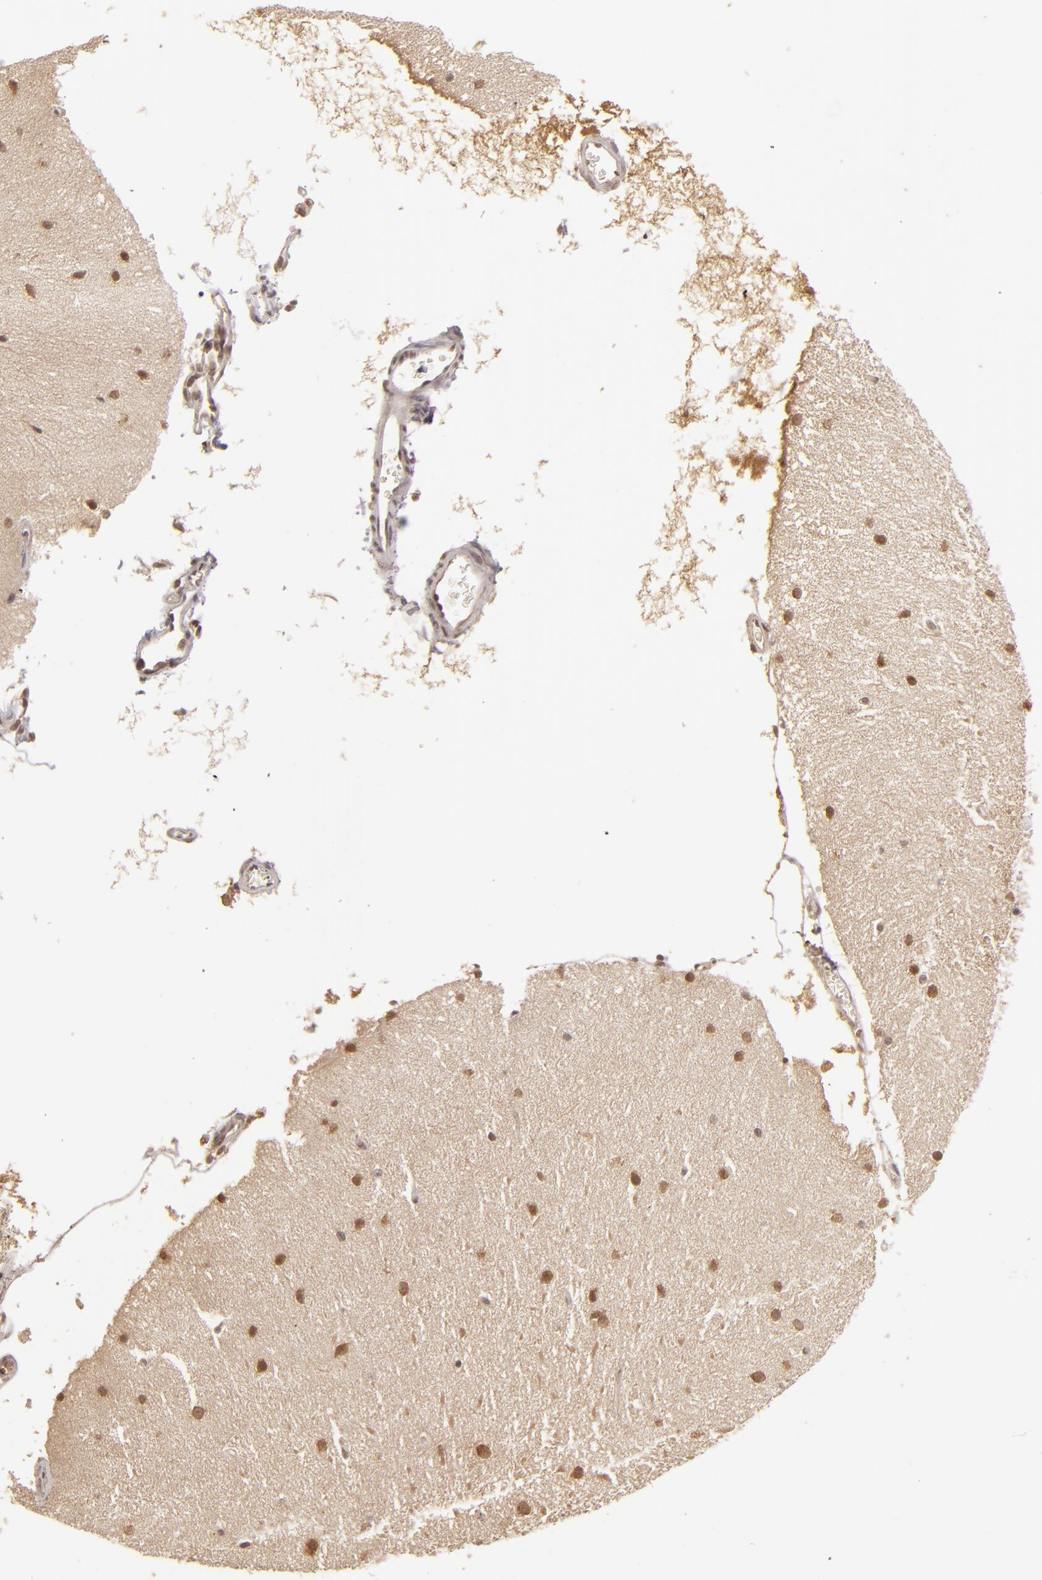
{"staining": {"intensity": "weak", "quantity": "<25%", "location": "cytoplasmic/membranous"}, "tissue": "cerebellum", "cell_type": "Cells in granular layer", "image_type": "normal", "snomed": [{"axis": "morphology", "description": "Normal tissue, NOS"}, {"axis": "topography", "description": "Cerebellum"}], "caption": "Immunohistochemical staining of unremarkable human cerebellum exhibits no significant expression in cells in granular layer.", "gene": "MAPK3", "patient": {"sex": "female", "age": 54}}